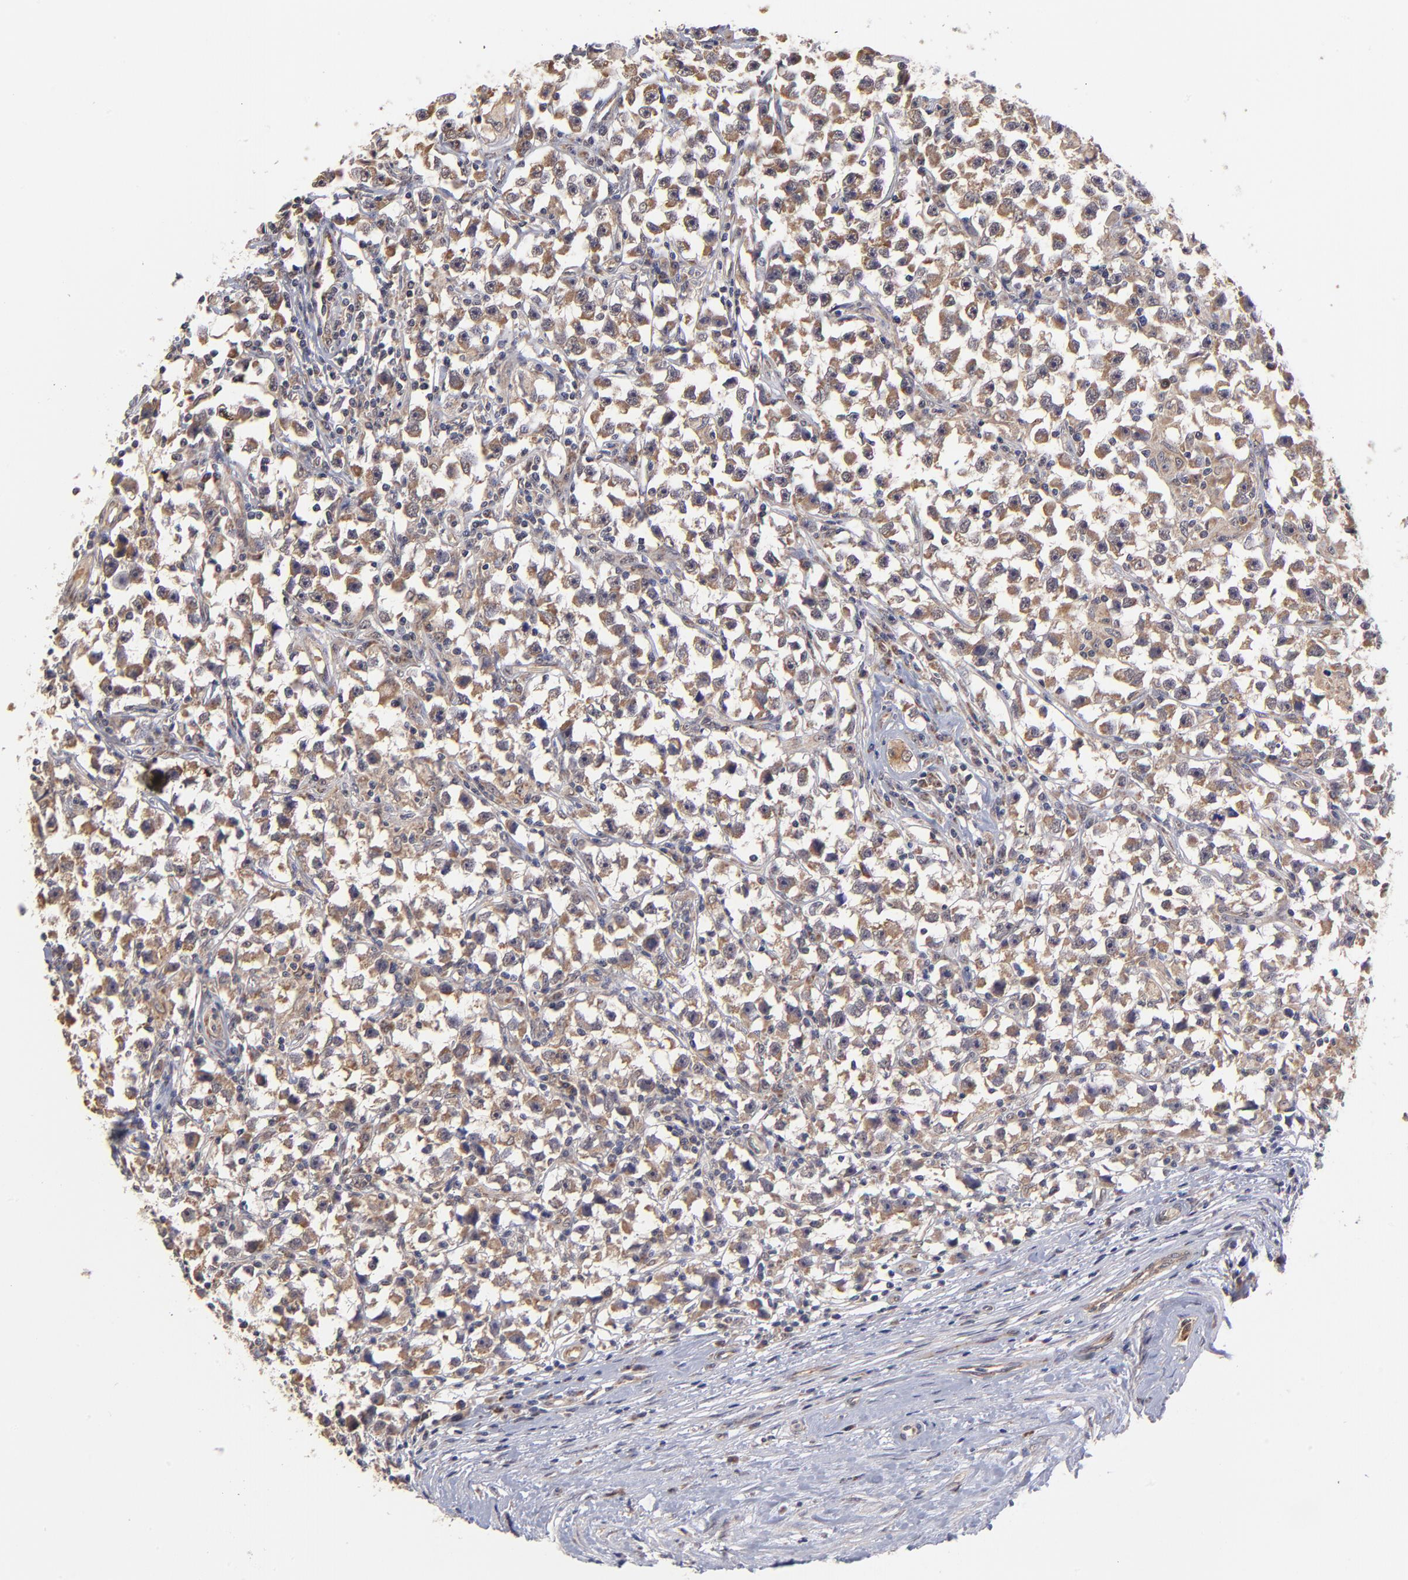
{"staining": {"intensity": "moderate", "quantity": ">75%", "location": "cytoplasmic/membranous"}, "tissue": "testis cancer", "cell_type": "Tumor cells", "image_type": "cancer", "snomed": [{"axis": "morphology", "description": "Seminoma, NOS"}, {"axis": "topography", "description": "Testis"}], "caption": "Moderate cytoplasmic/membranous protein positivity is identified in approximately >75% of tumor cells in testis cancer (seminoma).", "gene": "UBE2H", "patient": {"sex": "male", "age": 33}}